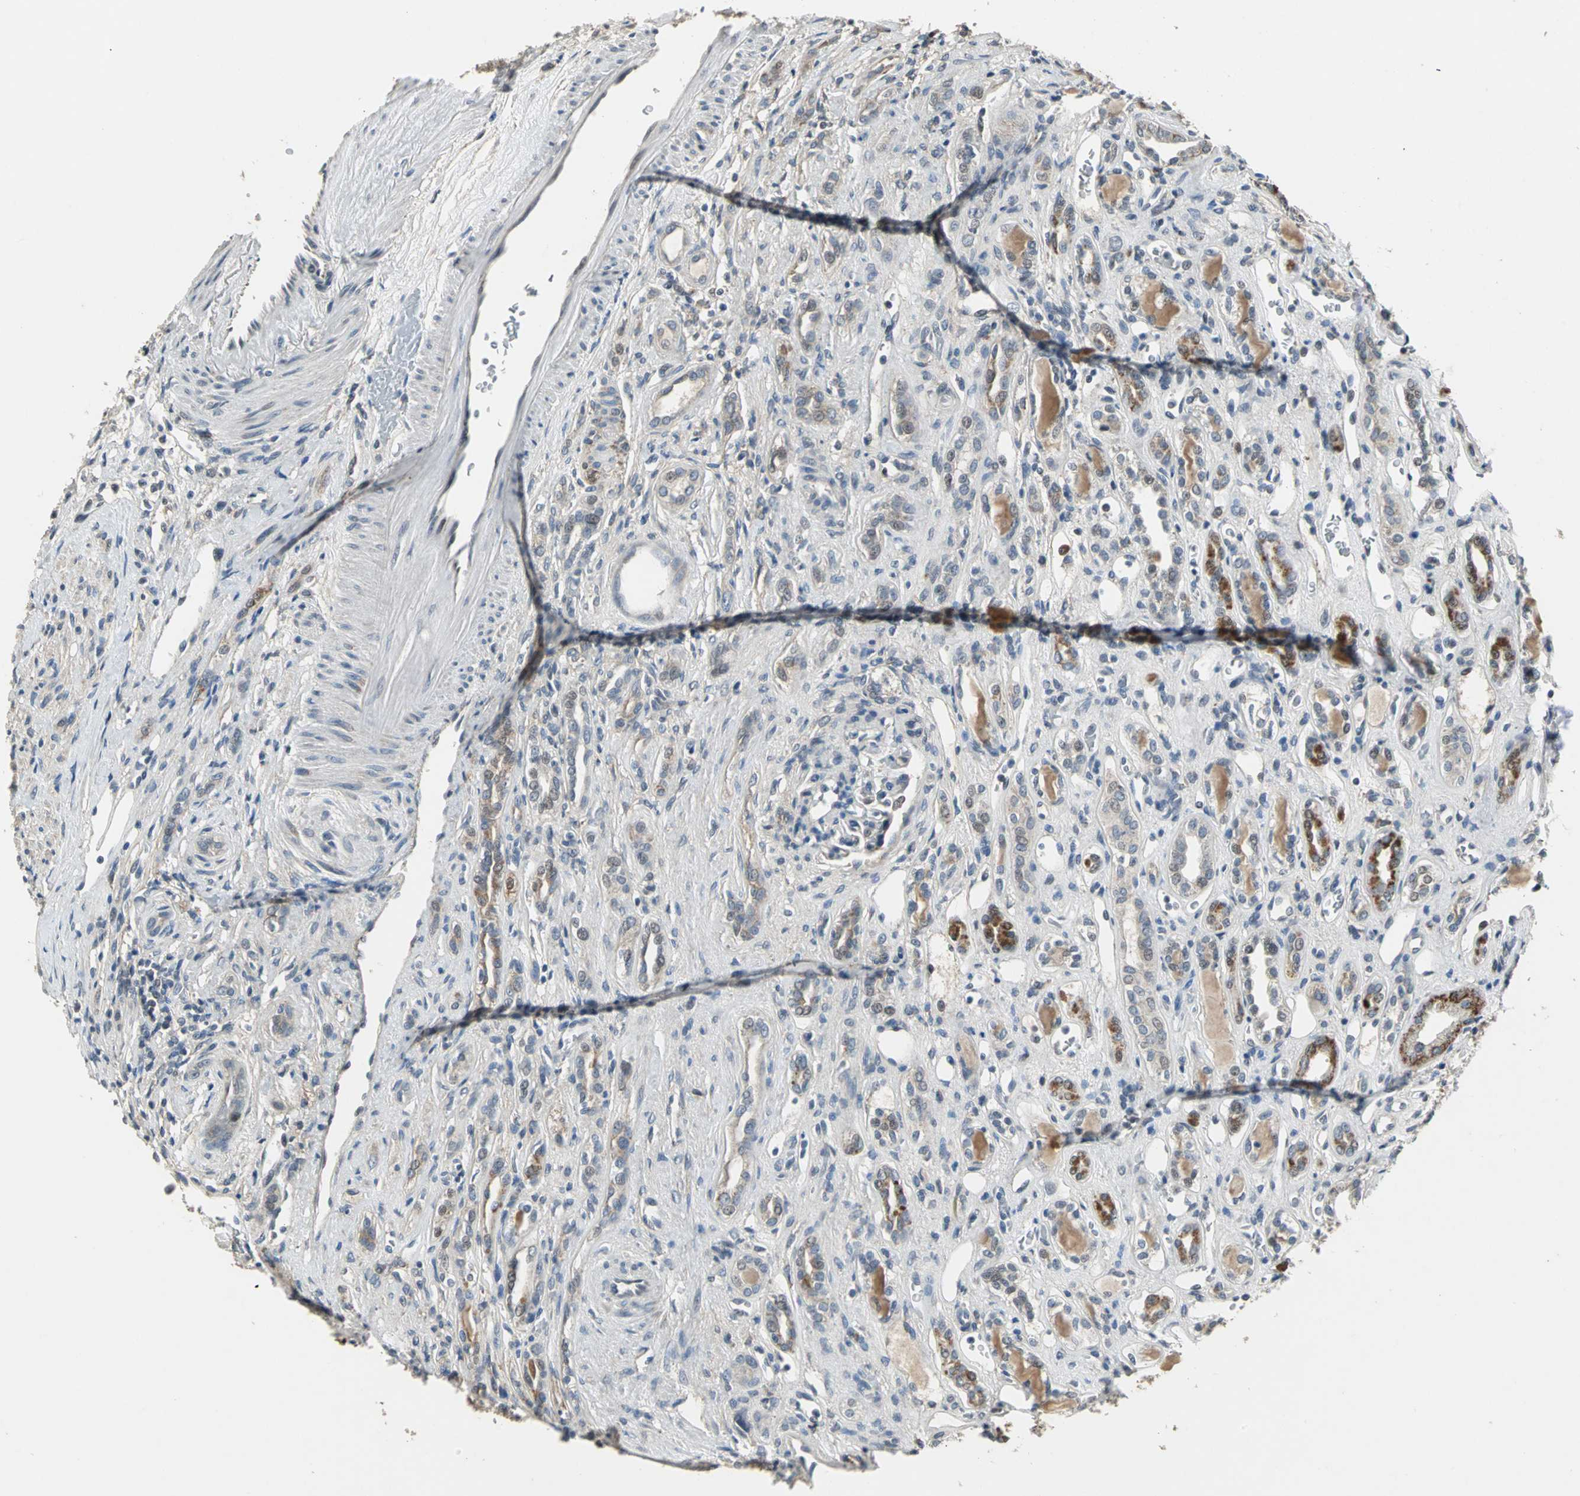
{"staining": {"intensity": "weak", "quantity": "<25%", "location": "cytoplasmic/membranous"}, "tissue": "renal cancer", "cell_type": "Tumor cells", "image_type": "cancer", "snomed": [{"axis": "morphology", "description": "Adenocarcinoma, NOS"}, {"axis": "topography", "description": "Kidney"}], "caption": "IHC image of neoplastic tissue: human renal cancer stained with DAB (3,3'-diaminobenzidine) shows no significant protein staining in tumor cells. Nuclei are stained in blue.", "gene": "JADE3", "patient": {"sex": "female", "age": 60}}